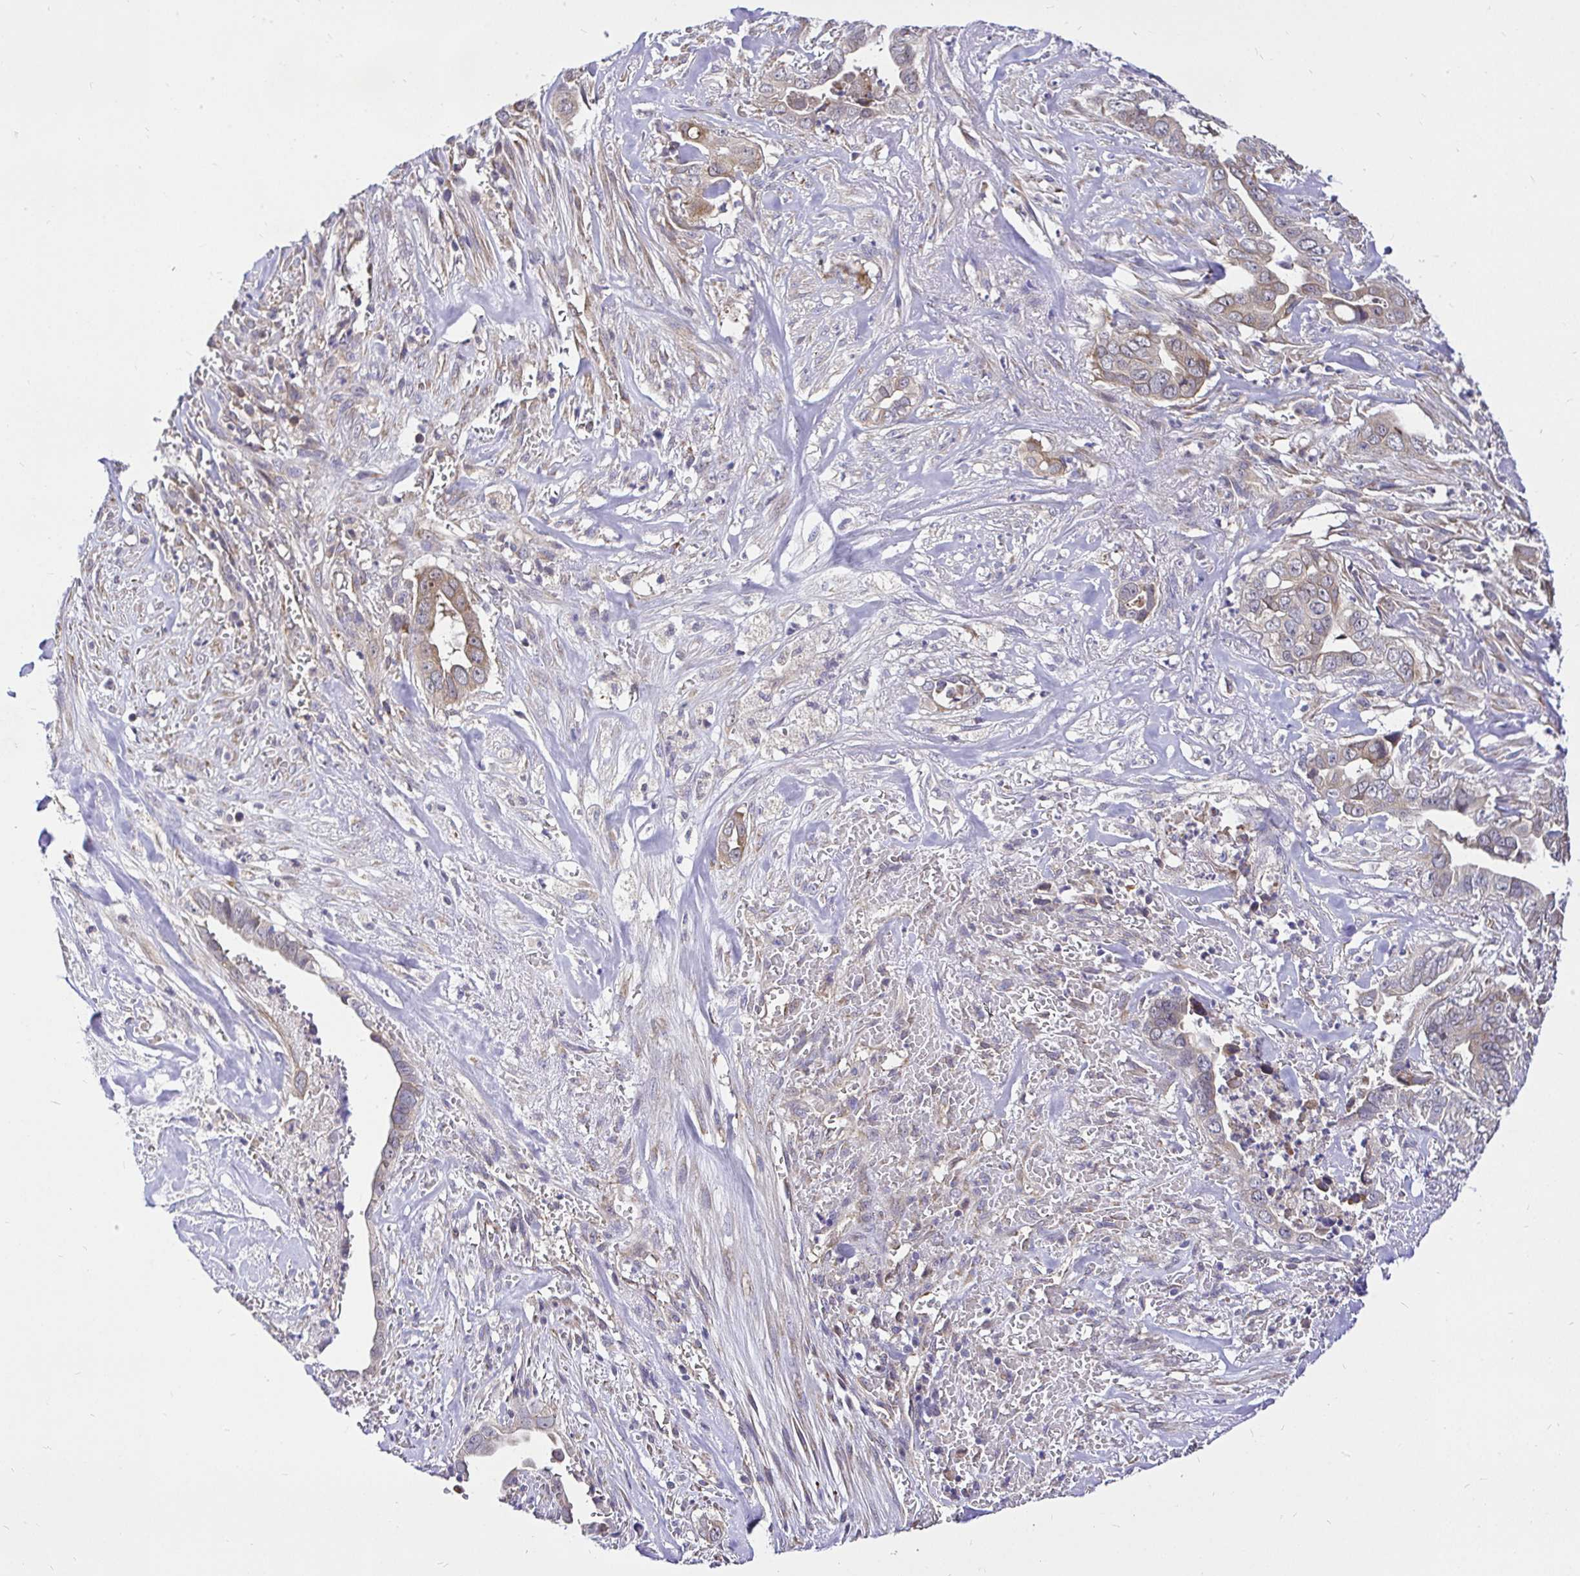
{"staining": {"intensity": "moderate", "quantity": "<25%", "location": "cytoplasmic/membranous"}, "tissue": "liver cancer", "cell_type": "Tumor cells", "image_type": "cancer", "snomed": [{"axis": "morphology", "description": "Cholangiocarcinoma"}, {"axis": "topography", "description": "Liver"}], "caption": "Immunohistochemical staining of liver cholangiocarcinoma reveals low levels of moderate cytoplasmic/membranous protein staining in approximately <25% of tumor cells.", "gene": "CCDC122", "patient": {"sex": "female", "age": 79}}